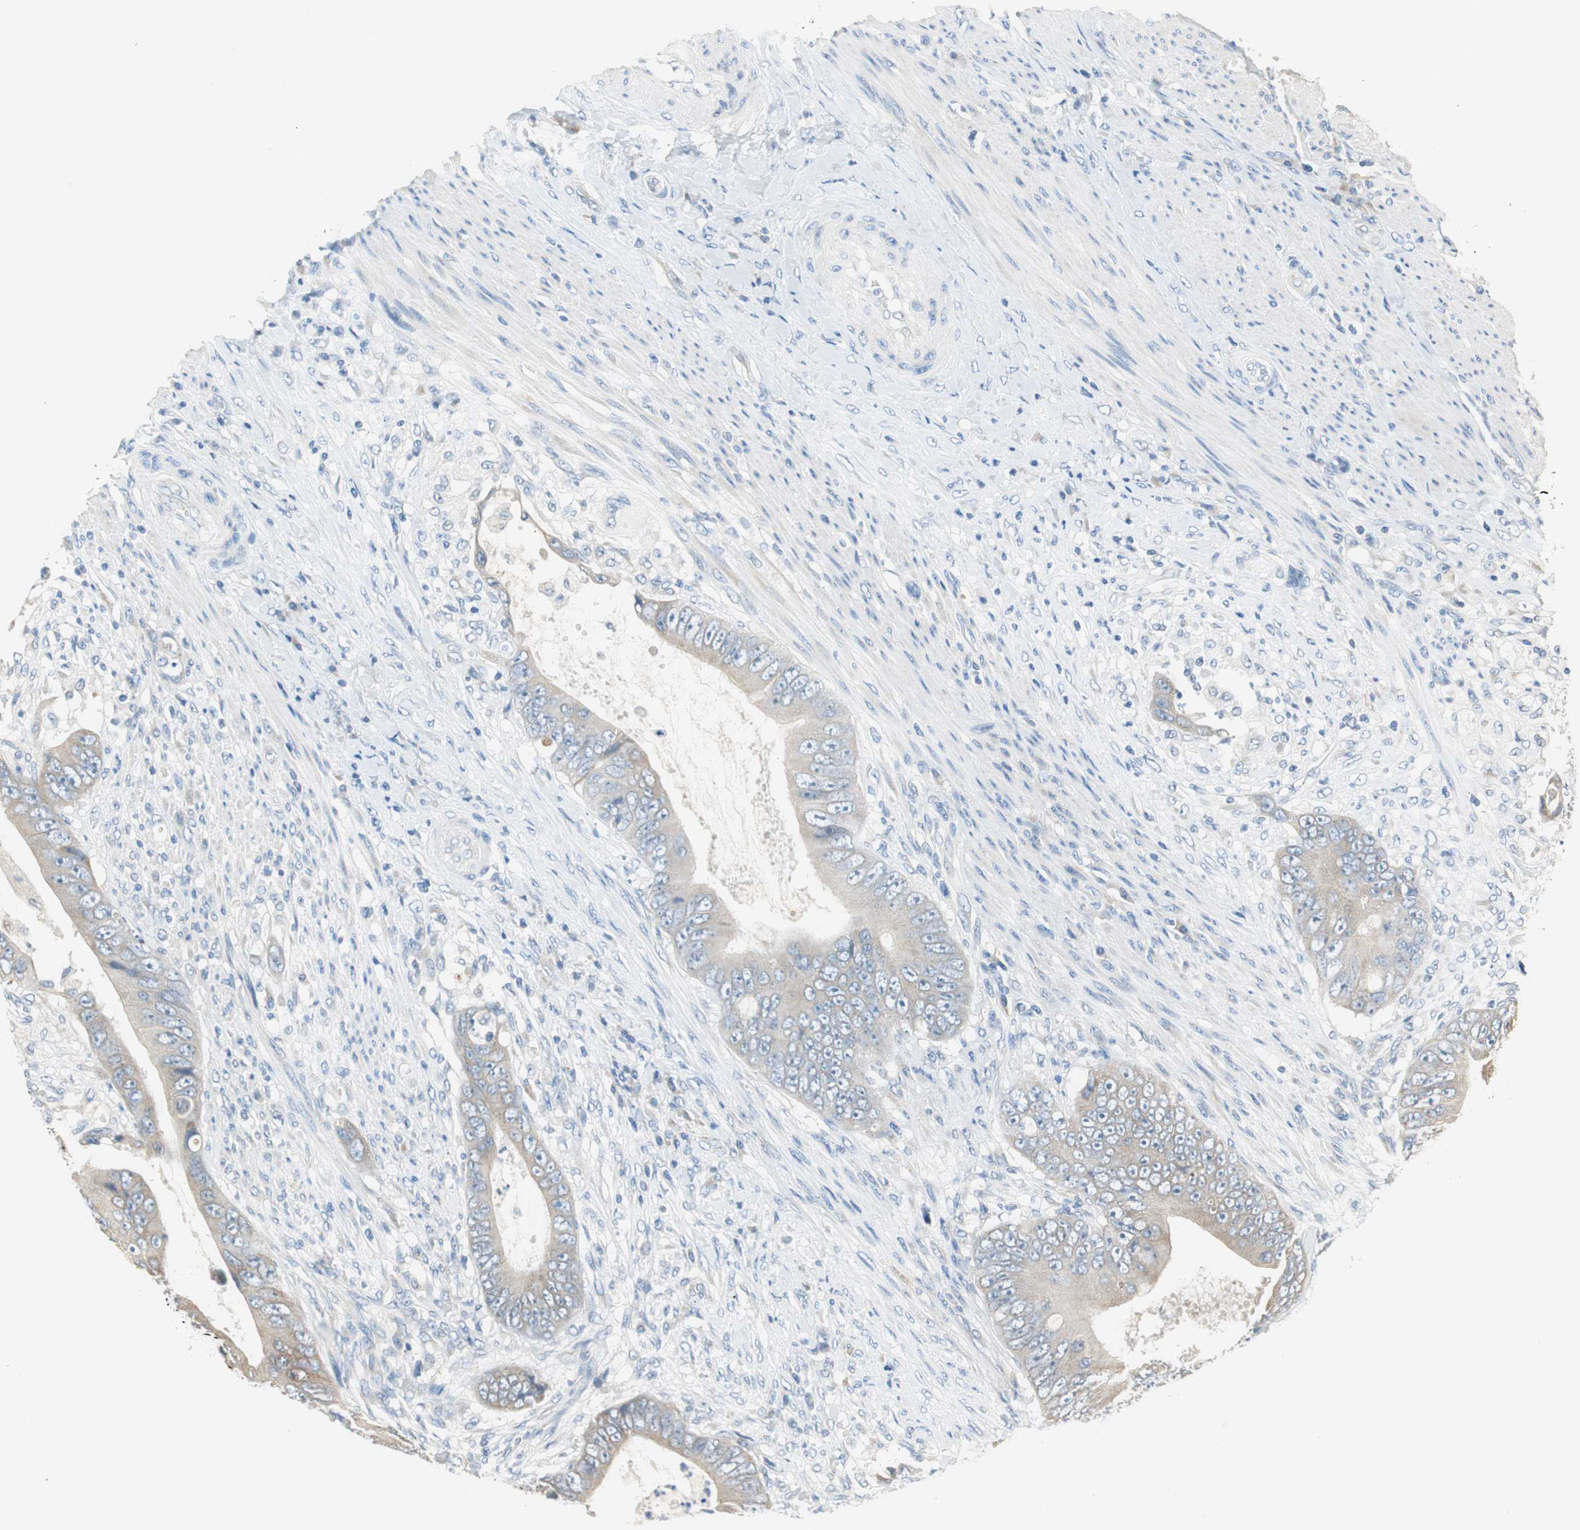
{"staining": {"intensity": "weak", "quantity": ">75%", "location": "cytoplasmic/membranous"}, "tissue": "colorectal cancer", "cell_type": "Tumor cells", "image_type": "cancer", "snomed": [{"axis": "morphology", "description": "Adenocarcinoma, NOS"}, {"axis": "topography", "description": "Rectum"}], "caption": "Immunohistochemistry (IHC) staining of colorectal cancer, which displays low levels of weak cytoplasmic/membranous expression in approximately >75% of tumor cells indicating weak cytoplasmic/membranous protein positivity. The staining was performed using DAB (brown) for protein detection and nuclei were counterstained in hematoxylin (blue).", "gene": "FADS2", "patient": {"sex": "female", "age": 77}}